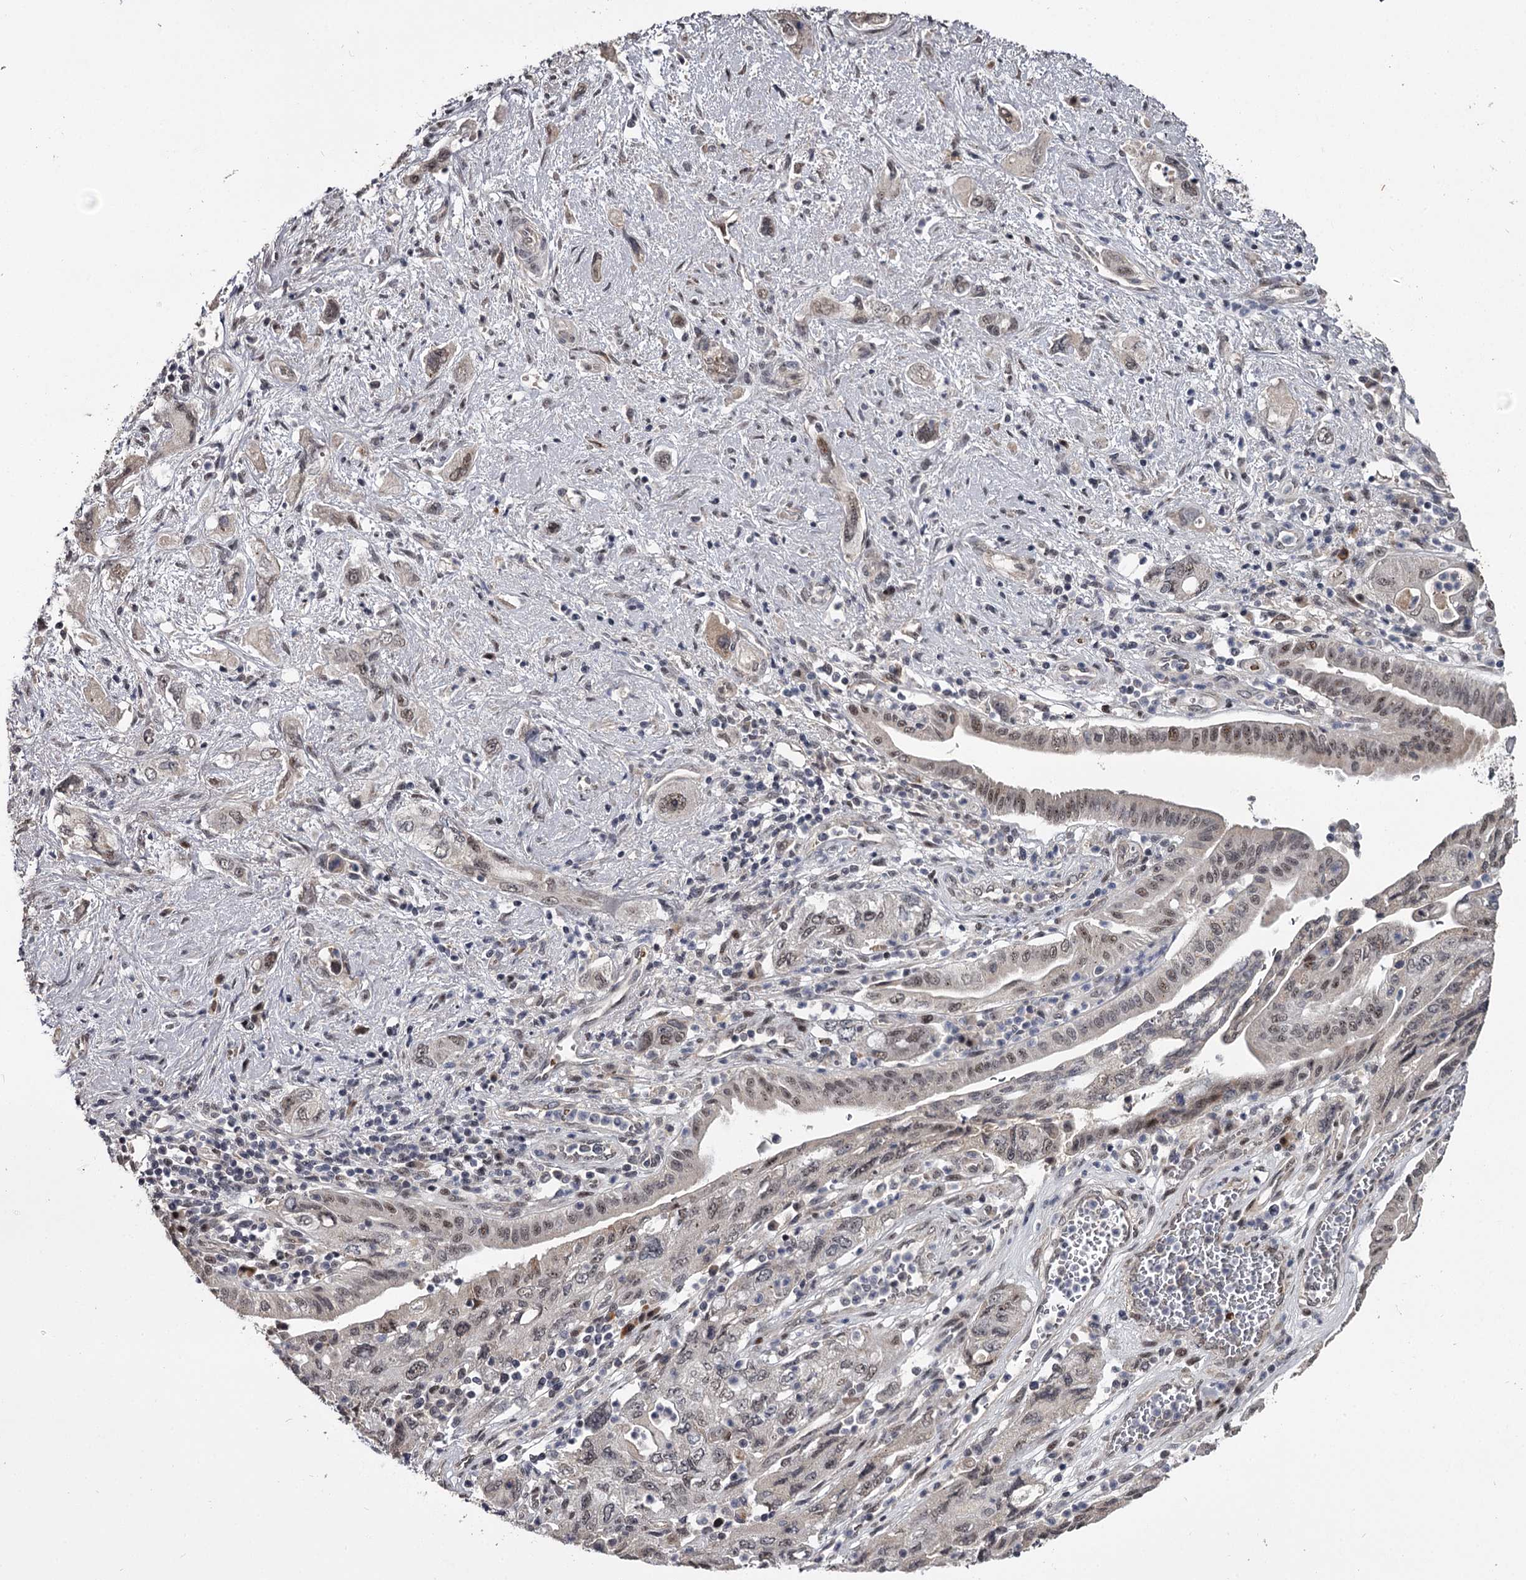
{"staining": {"intensity": "weak", "quantity": "25%-75%", "location": "nuclear"}, "tissue": "pancreatic cancer", "cell_type": "Tumor cells", "image_type": "cancer", "snomed": [{"axis": "morphology", "description": "Adenocarcinoma, NOS"}, {"axis": "topography", "description": "Pancreas"}], "caption": "Tumor cells show low levels of weak nuclear positivity in approximately 25%-75% of cells in human pancreatic adenocarcinoma.", "gene": "RNF44", "patient": {"sex": "female", "age": 73}}